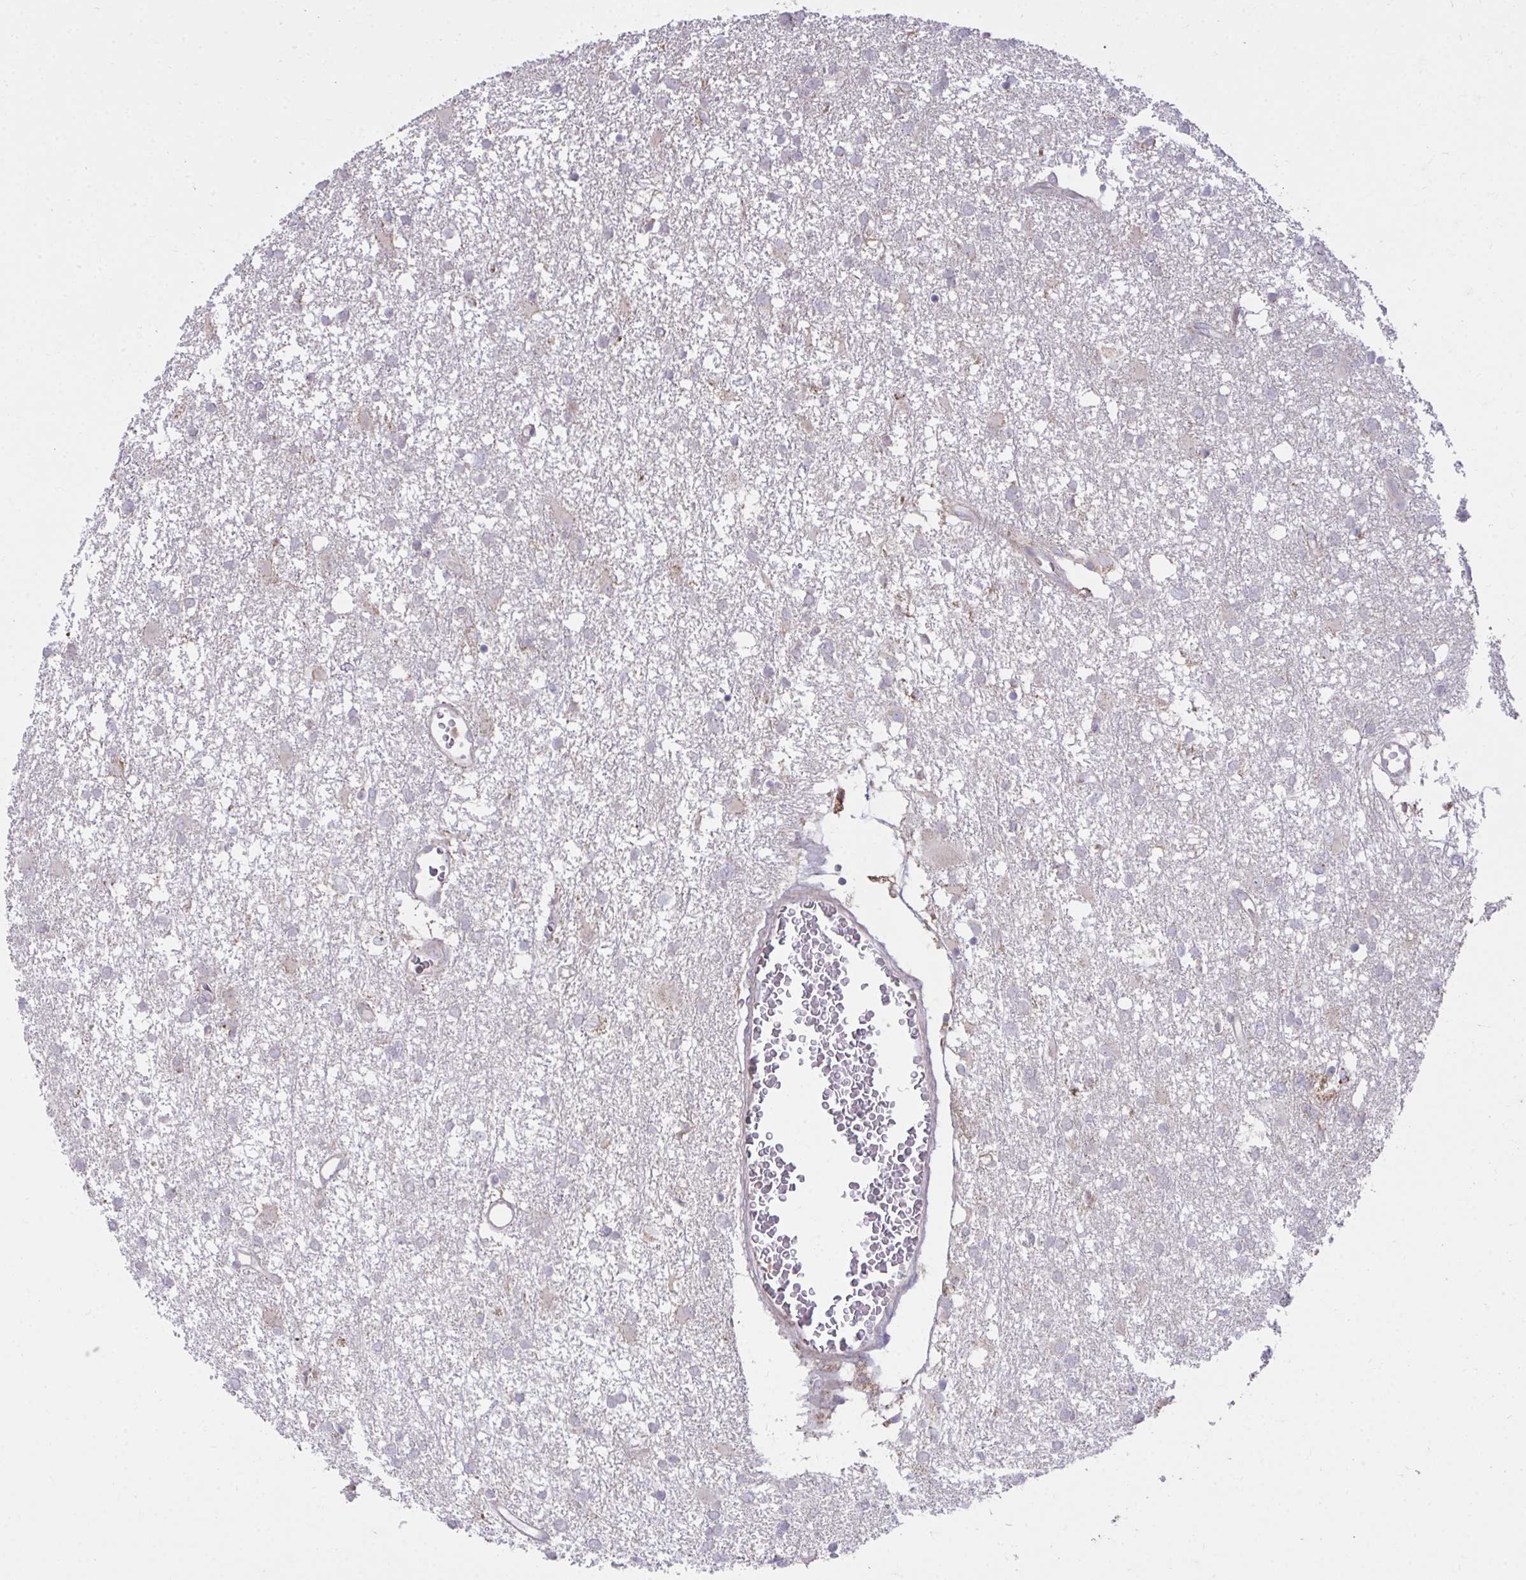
{"staining": {"intensity": "negative", "quantity": "none", "location": "none"}, "tissue": "glioma", "cell_type": "Tumor cells", "image_type": "cancer", "snomed": [{"axis": "morphology", "description": "Glioma, malignant, High grade"}, {"axis": "topography", "description": "Brain"}], "caption": "The immunohistochemistry (IHC) micrograph has no significant positivity in tumor cells of malignant glioma (high-grade) tissue.", "gene": "C16orf54", "patient": {"sex": "male", "age": 61}}